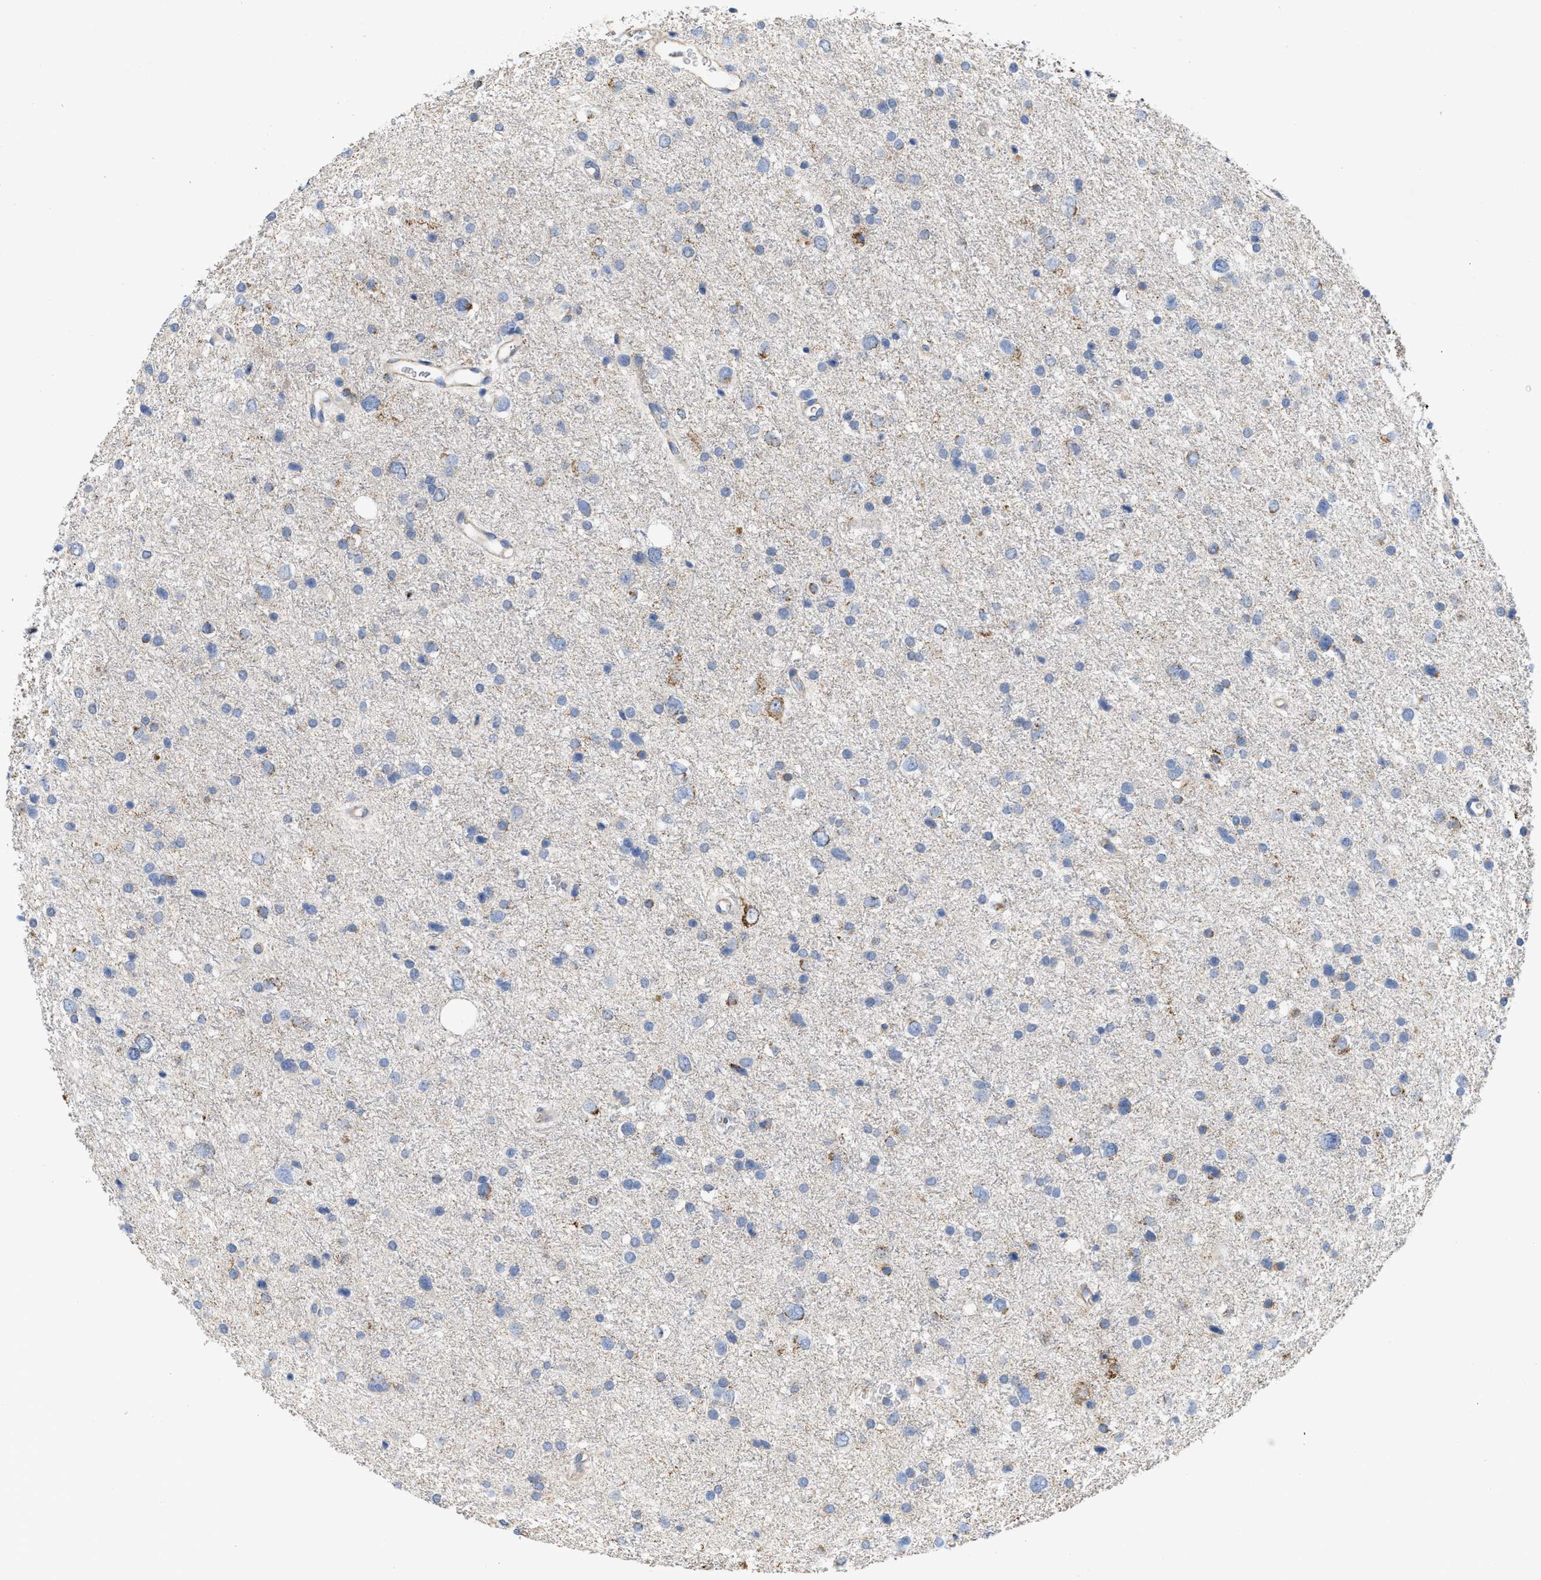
{"staining": {"intensity": "moderate", "quantity": "<25%", "location": "cytoplasmic/membranous"}, "tissue": "glioma", "cell_type": "Tumor cells", "image_type": "cancer", "snomed": [{"axis": "morphology", "description": "Glioma, malignant, Low grade"}, {"axis": "topography", "description": "Brain"}], "caption": "Glioma was stained to show a protein in brown. There is low levels of moderate cytoplasmic/membranous staining in about <25% of tumor cells.", "gene": "GRB10", "patient": {"sex": "female", "age": 37}}